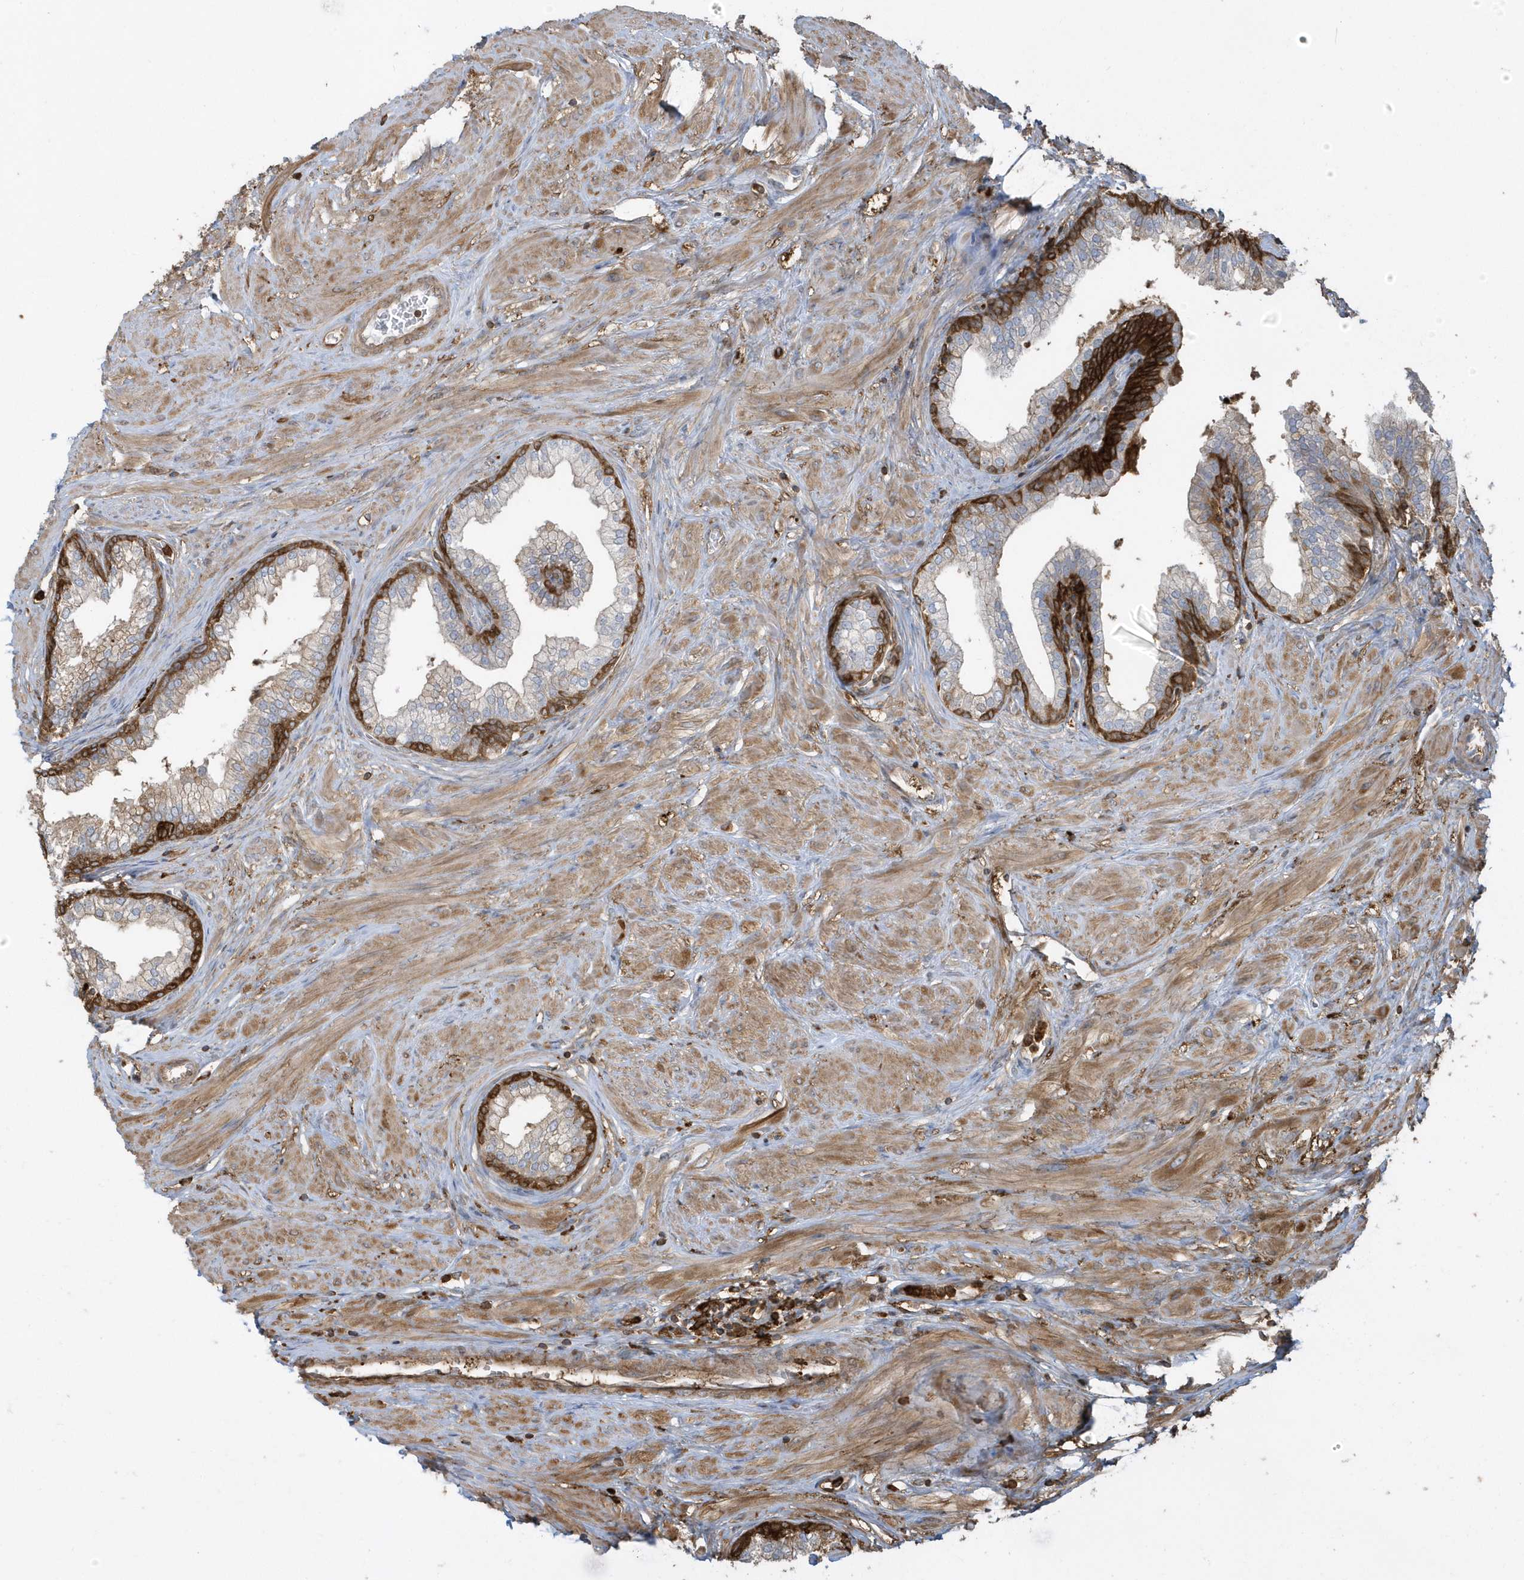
{"staining": {"intensity": "strong", "quantity": "25%-75%", "location": "cytoplasmic/membranous"}, "tissue": "prostate", "cell_type": "Glandular cells", "image_type": "normal", "snomed": [{"axis": "morphology", "description": "Normal tissue, NOS"}, {"axis": "morphology", "description": "Urothelial carcinoma, Low grade"}, {"axis": "topography", "description": "Urinary bladder"}, {"axis": "topography", "description": "Prostate"}], "caption": "The photomicrograph shows immunohistochemical staining of benign prostate. There is strong cytoplasmic/membranous positivity is identified in about 25%-75% of glandular cells. (DAB = brown stain, brightfield microscopy at high magnification).", "gene": "CLCN6", "patient": {"sex": "male", "age": 60}}